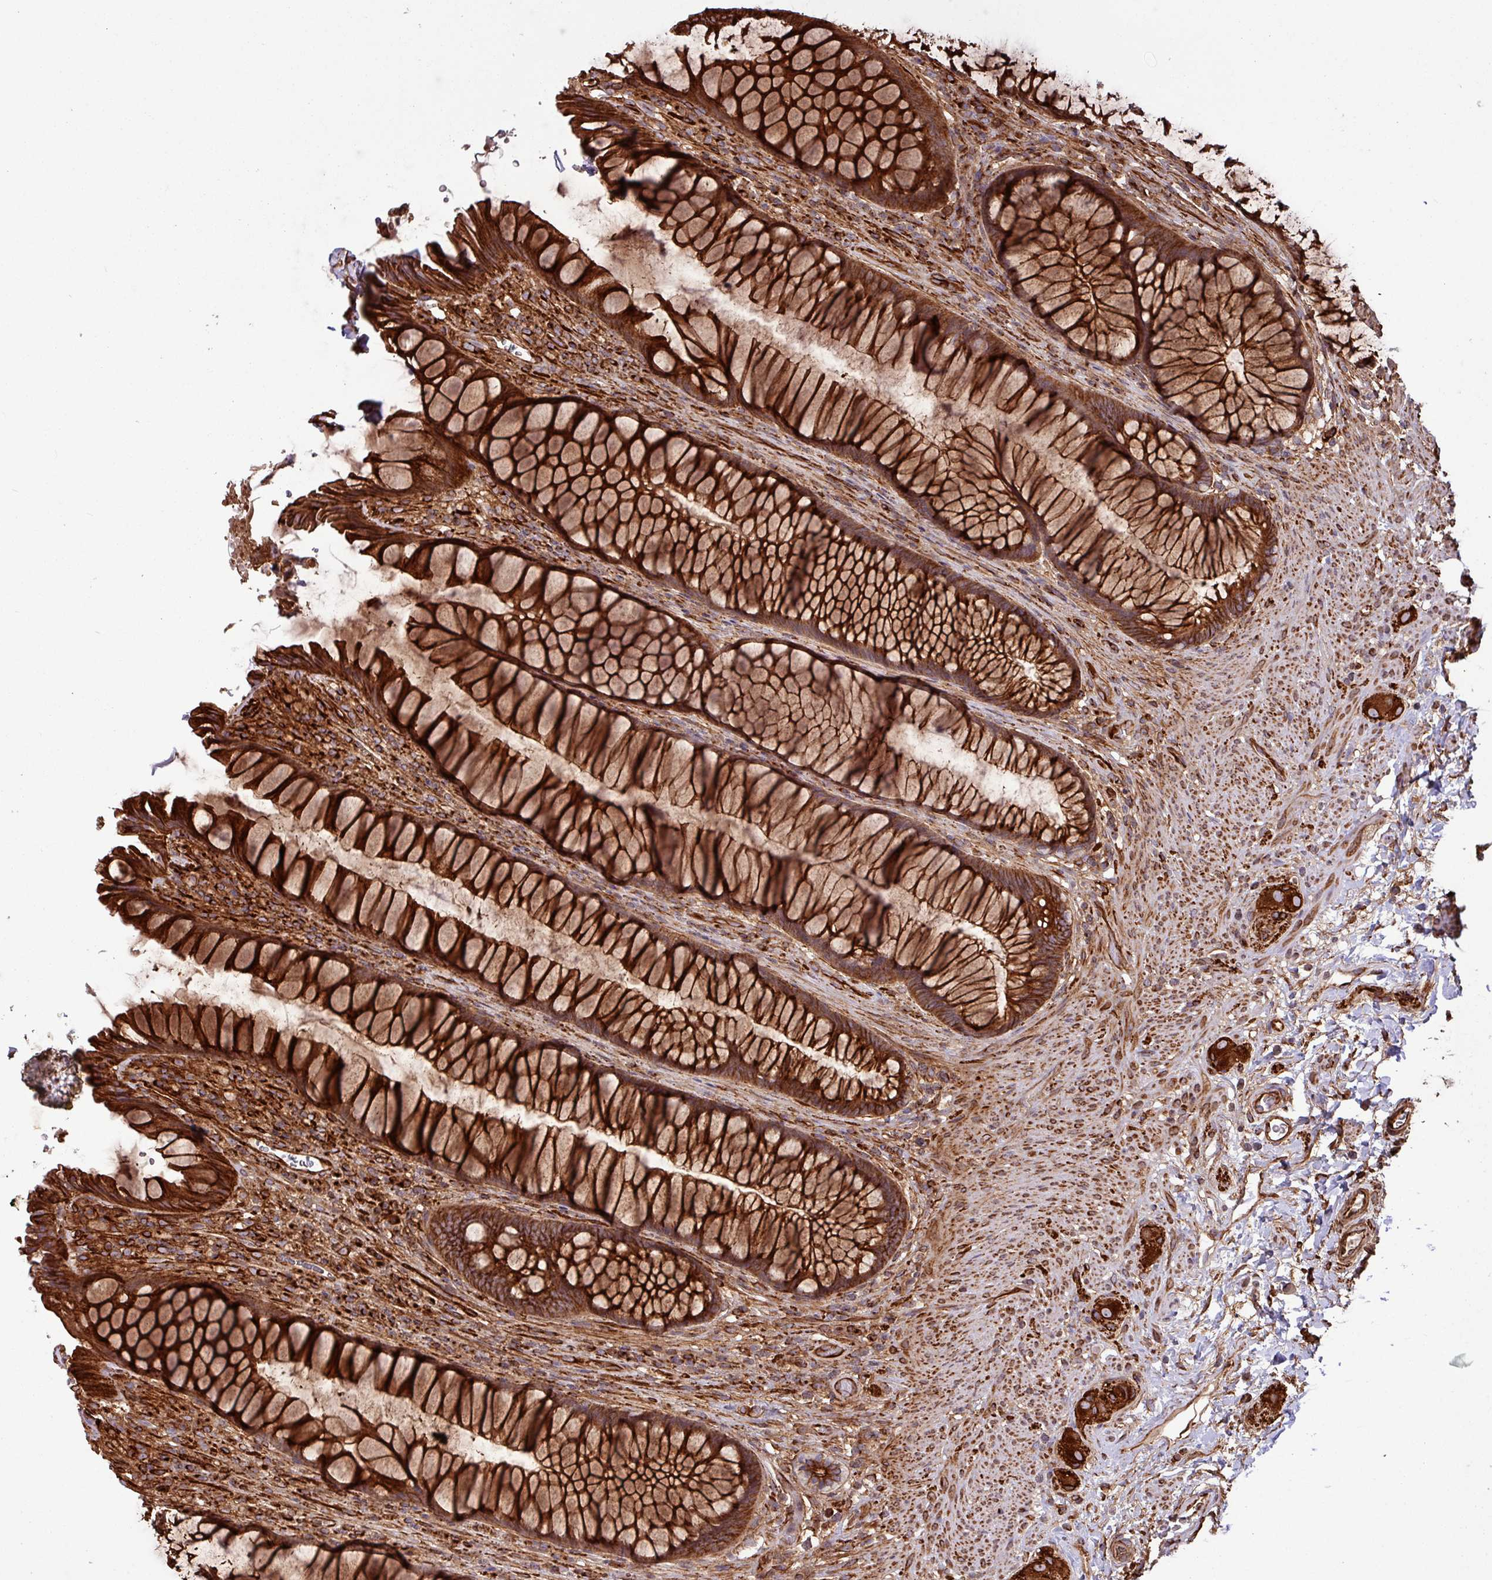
{"staining": {"intensity": "strong", "quantity": ">75%", "location": "cytoplasmic/membranous"}, "tissue": "rectum", "cell_type": "Glandular cells", "image_type": "normal", "snomed": [{"axis": "morphology", "description": "Normal tissue, NOS"}, {"axis": "topography", "description": "Smooth muscle"}, {"axis": "topography", "description": "Rectum"}], "caption": "Protein positivity by immunohistochemistry (IHC) displays strong cytoplasmic/membranous positivity in approximately >75% of glandular cells in unremarkable rectum. (Brightfield microscopy of DAB IHC at high magnification).", "gene": "ZNF300", "patient": {"sex": "male", "age": 53}}